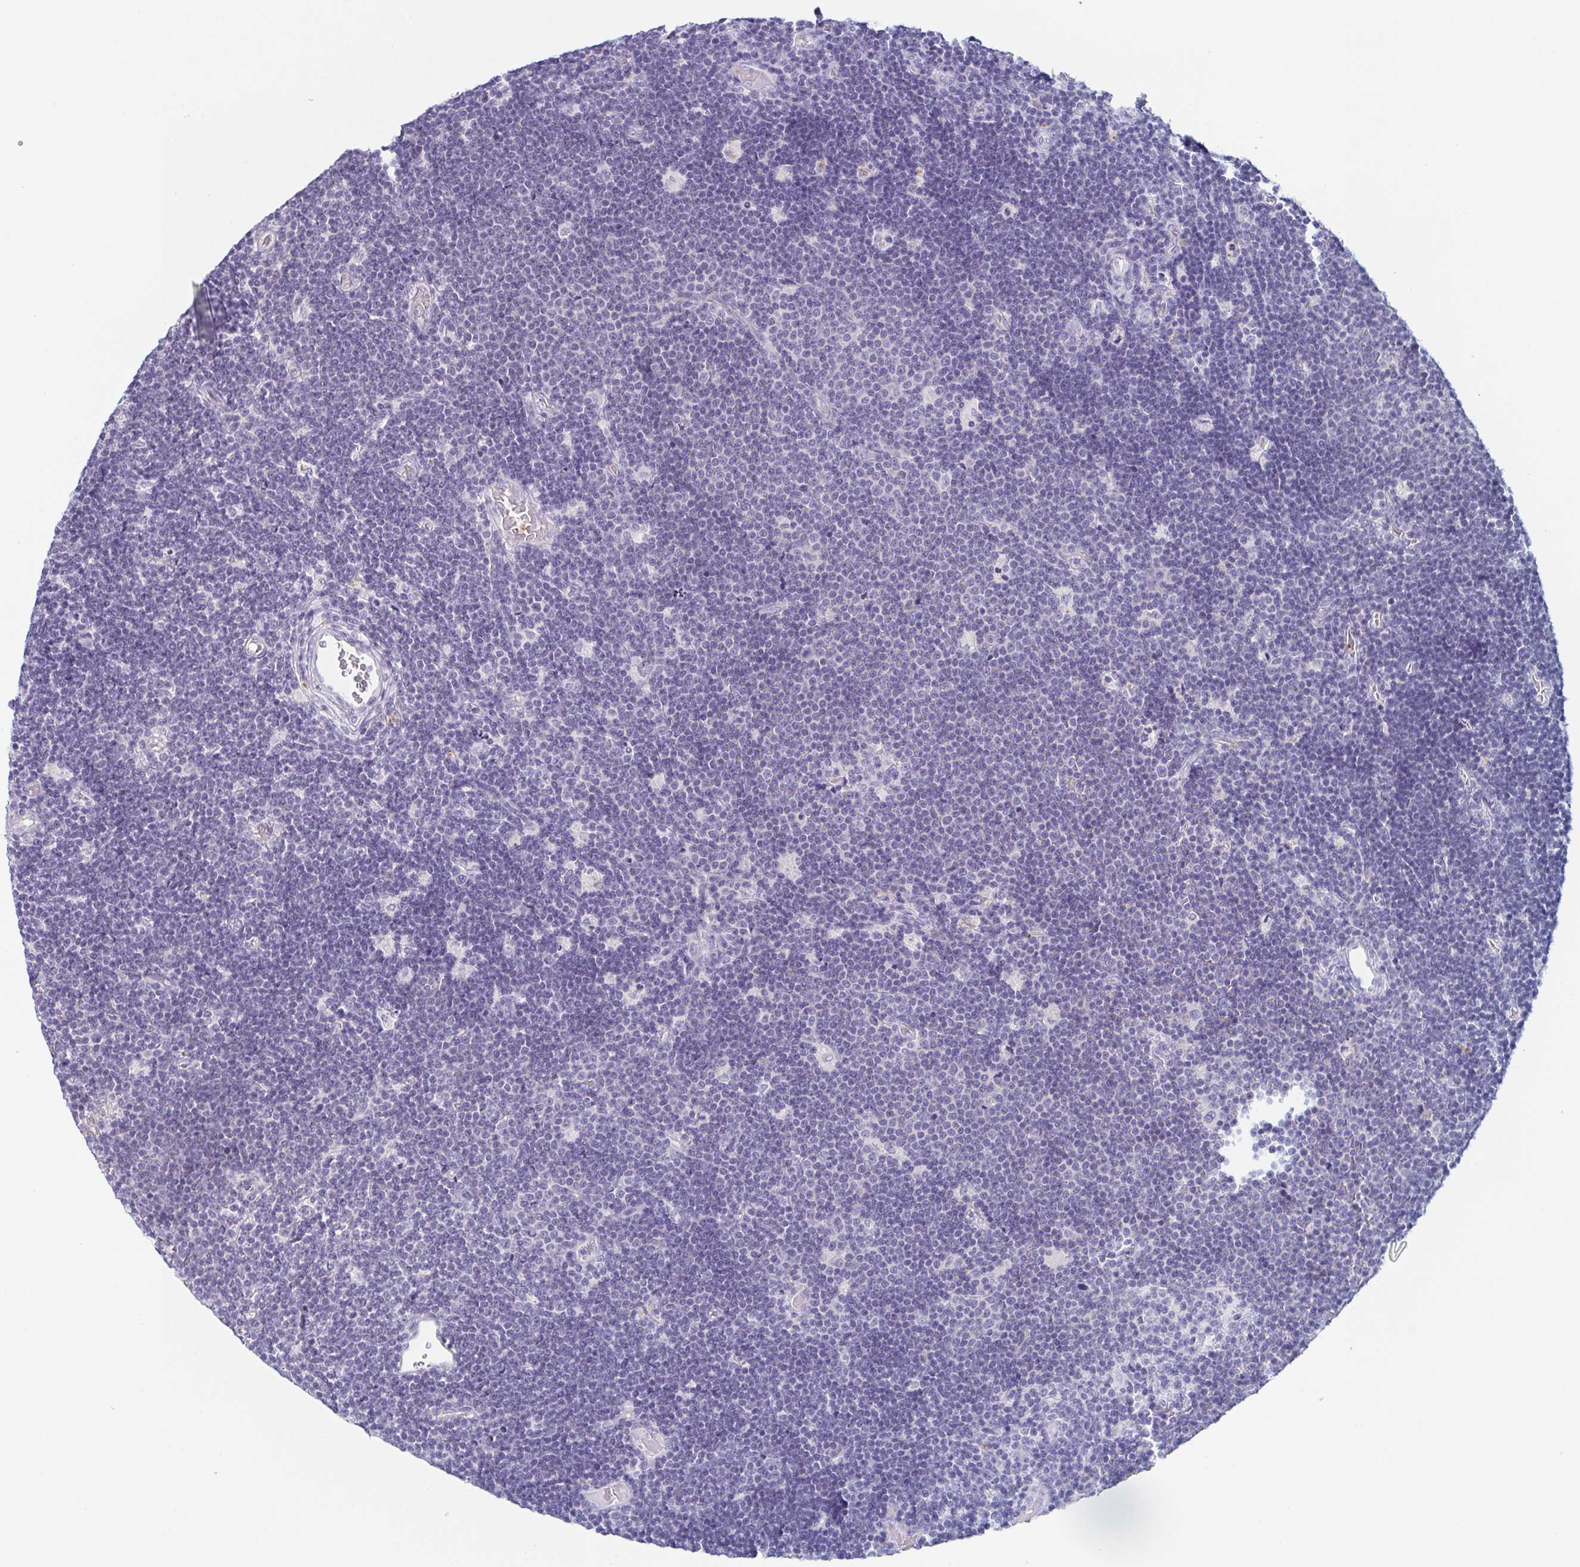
{"staining": {"intensity": "negative", "quantity": "none", "location": "none"}, "tissue": "lymphoma", "cell_type": "Tumor cells", "image_type": "cancer", "snomed": [{"axis": "morphology", "description": "Malignant lymphoma, non-Hodgkin's type, Low grade"}, {"axis": "topography", "description": "Brain"}], "caption": "Tumor cells show no significant expression in lymphoma.", "gene": "LYRM2", "patient": {"sex": "female", "age": 66}}